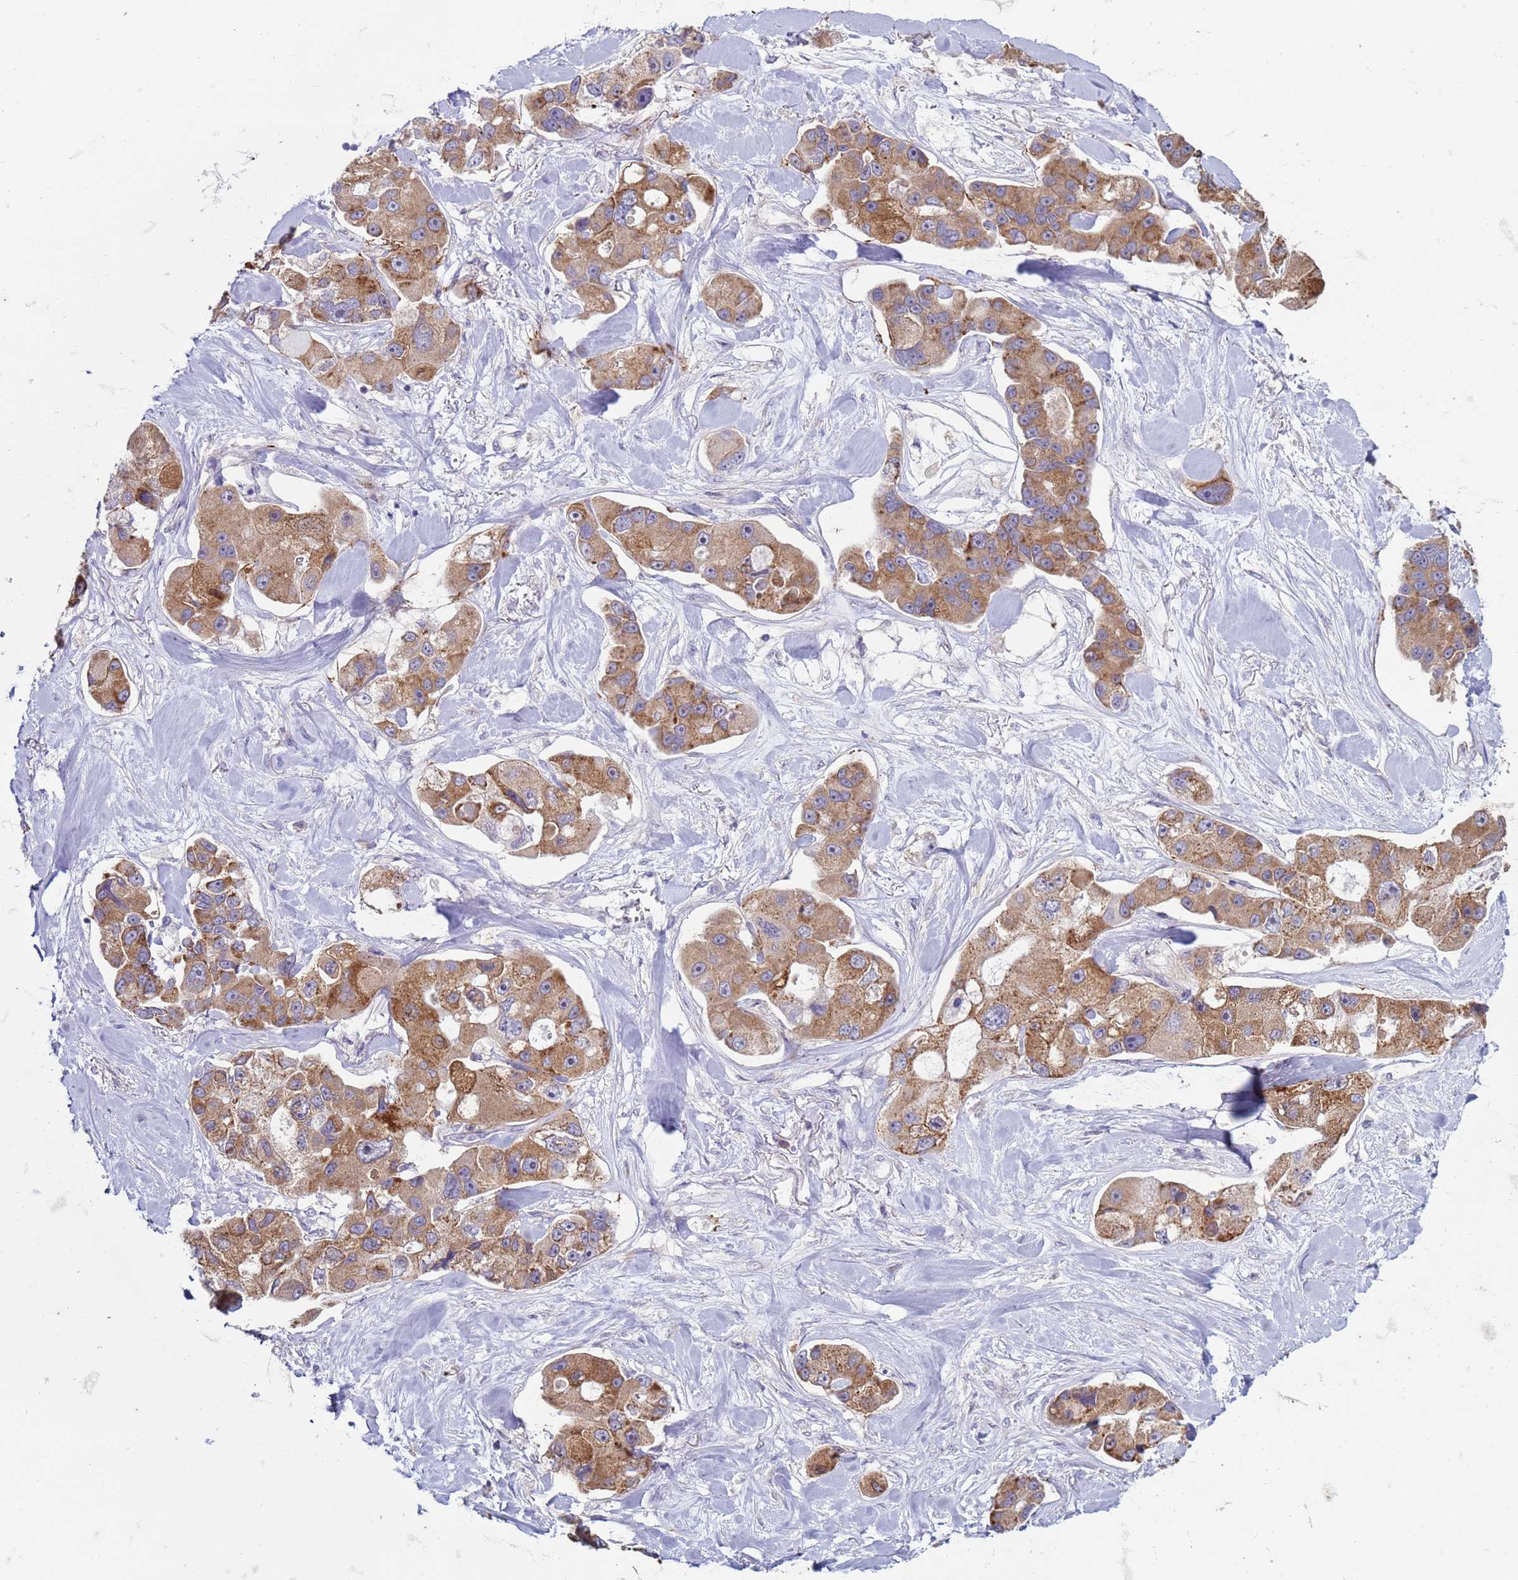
{"staining": {"intensity": "moderate", "quantity": ">75%", "location": "cytoplasmic/membranous"}, "tissue": "lung cancer", "cell_type": "Tumor cells", "image_type": "cancer", "snomed": [{"axis": "morphology", "description": "Adenocarcinoma, NOS"}, {"axis": "topography", "description": "Lung"}], "caption": "Immunohistochemical staining of lung adenocarcinoma shows moderate cytoplasmic/membranous protein expression in approximately >75% of tumor cells. (DAB (3,3'-diaminobenzidine) = brown stain, brightfield microscopy at high magnification).", "gene": "SUCO", "patient": {"sex": "female", "age": 54}}